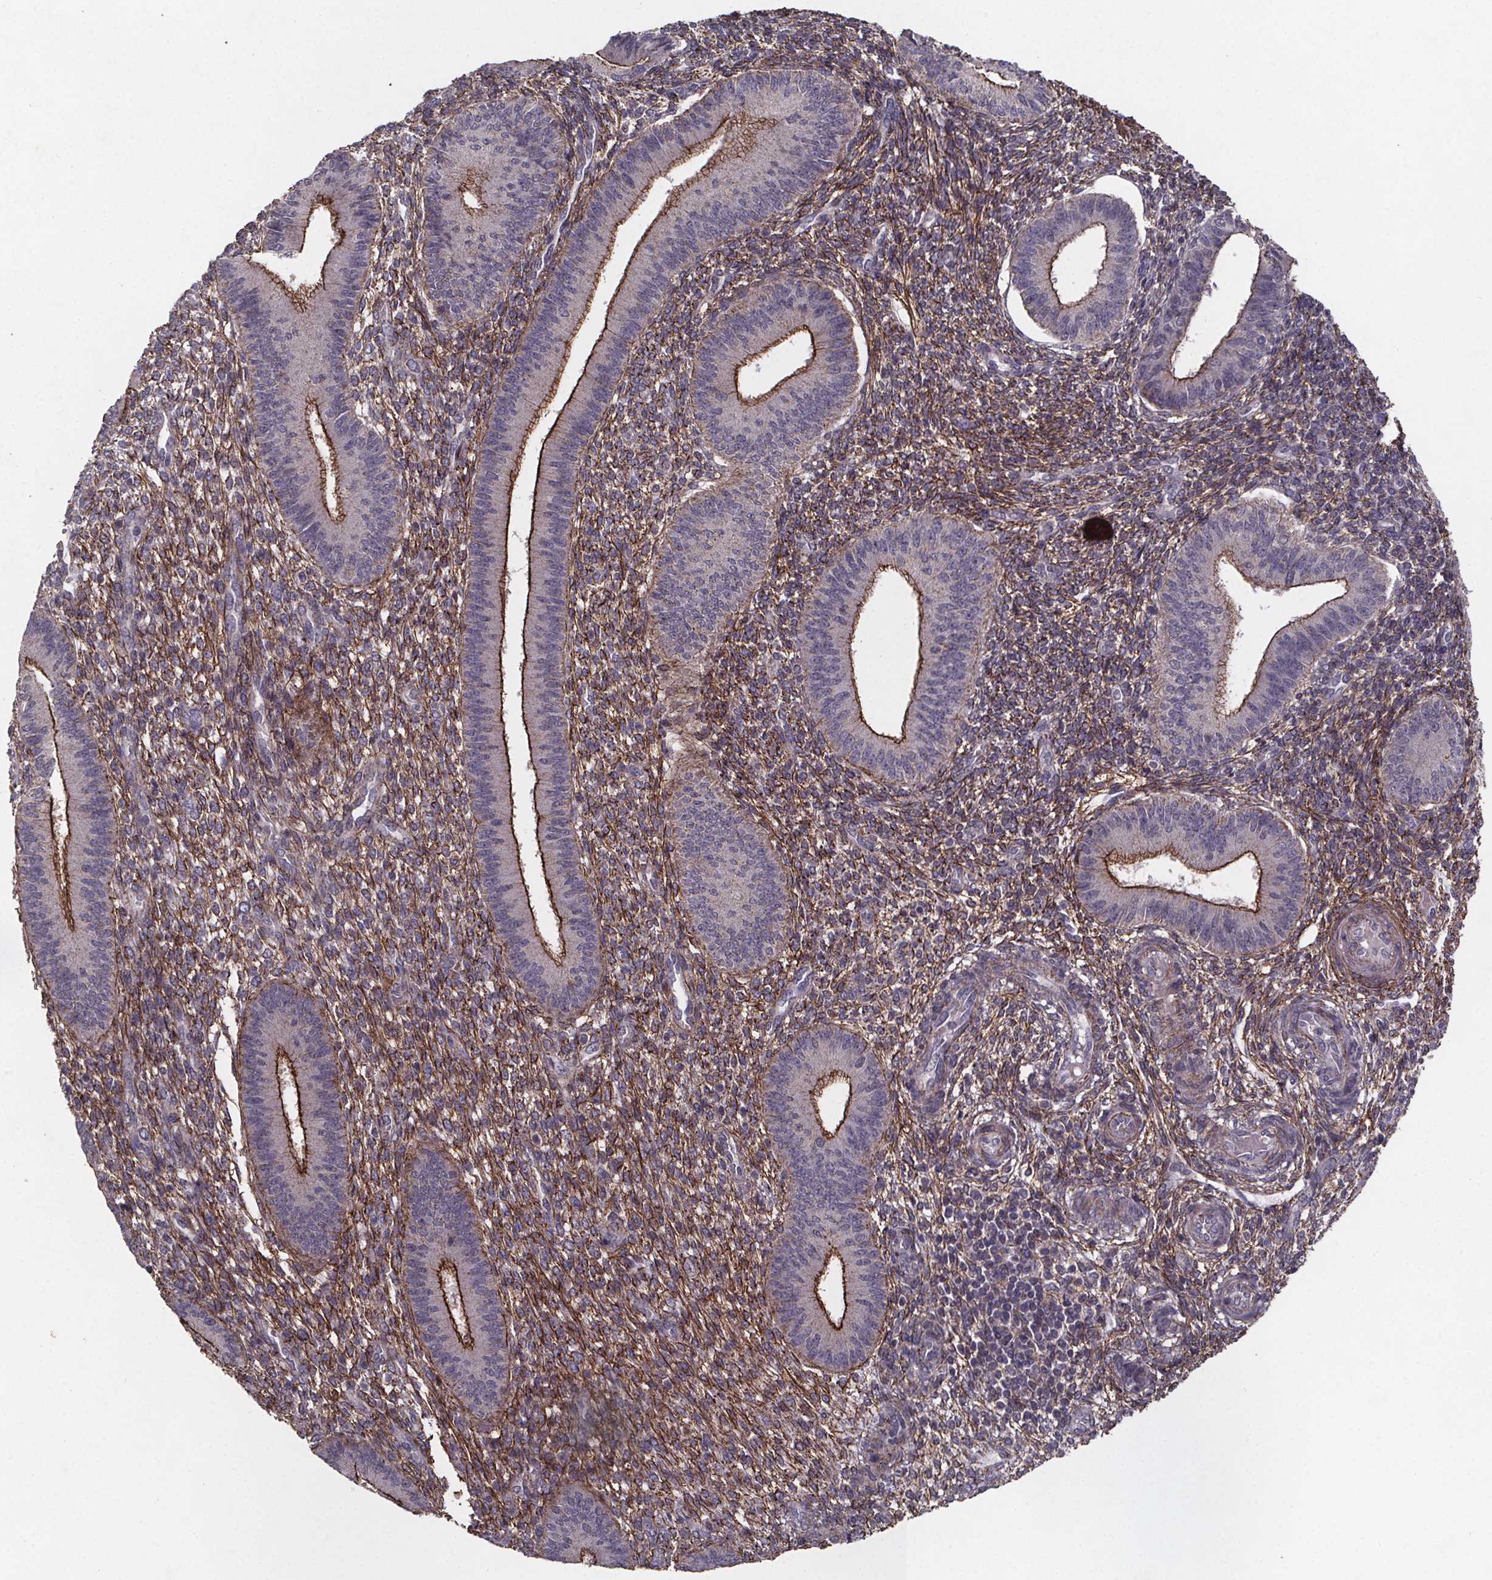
{"staining": {"intensity": "weak", "quantity": "<25%", "location": "cytoplasmic/membranous"}, "tissue": "endometrium", "cell_type": "Cells in endometrial stroma", "image_type": "normal", "snomed": [{"axis": "morphology", "description": "Normal tissue, NOS"}, {"axis": "topography", "description": "Endometrium"}], "caption": "High power microscopy histopathology image of an immunohistochemistry (IHC) image of benign endometrium, revealing no significant staining in cells in endometrial stroma. The staining is performed using DAB brown chromogen with nuclei counter-stained in using hematoxylin.", "gene": "PALLD", "patient": {"sex": "female", "age": 39}}